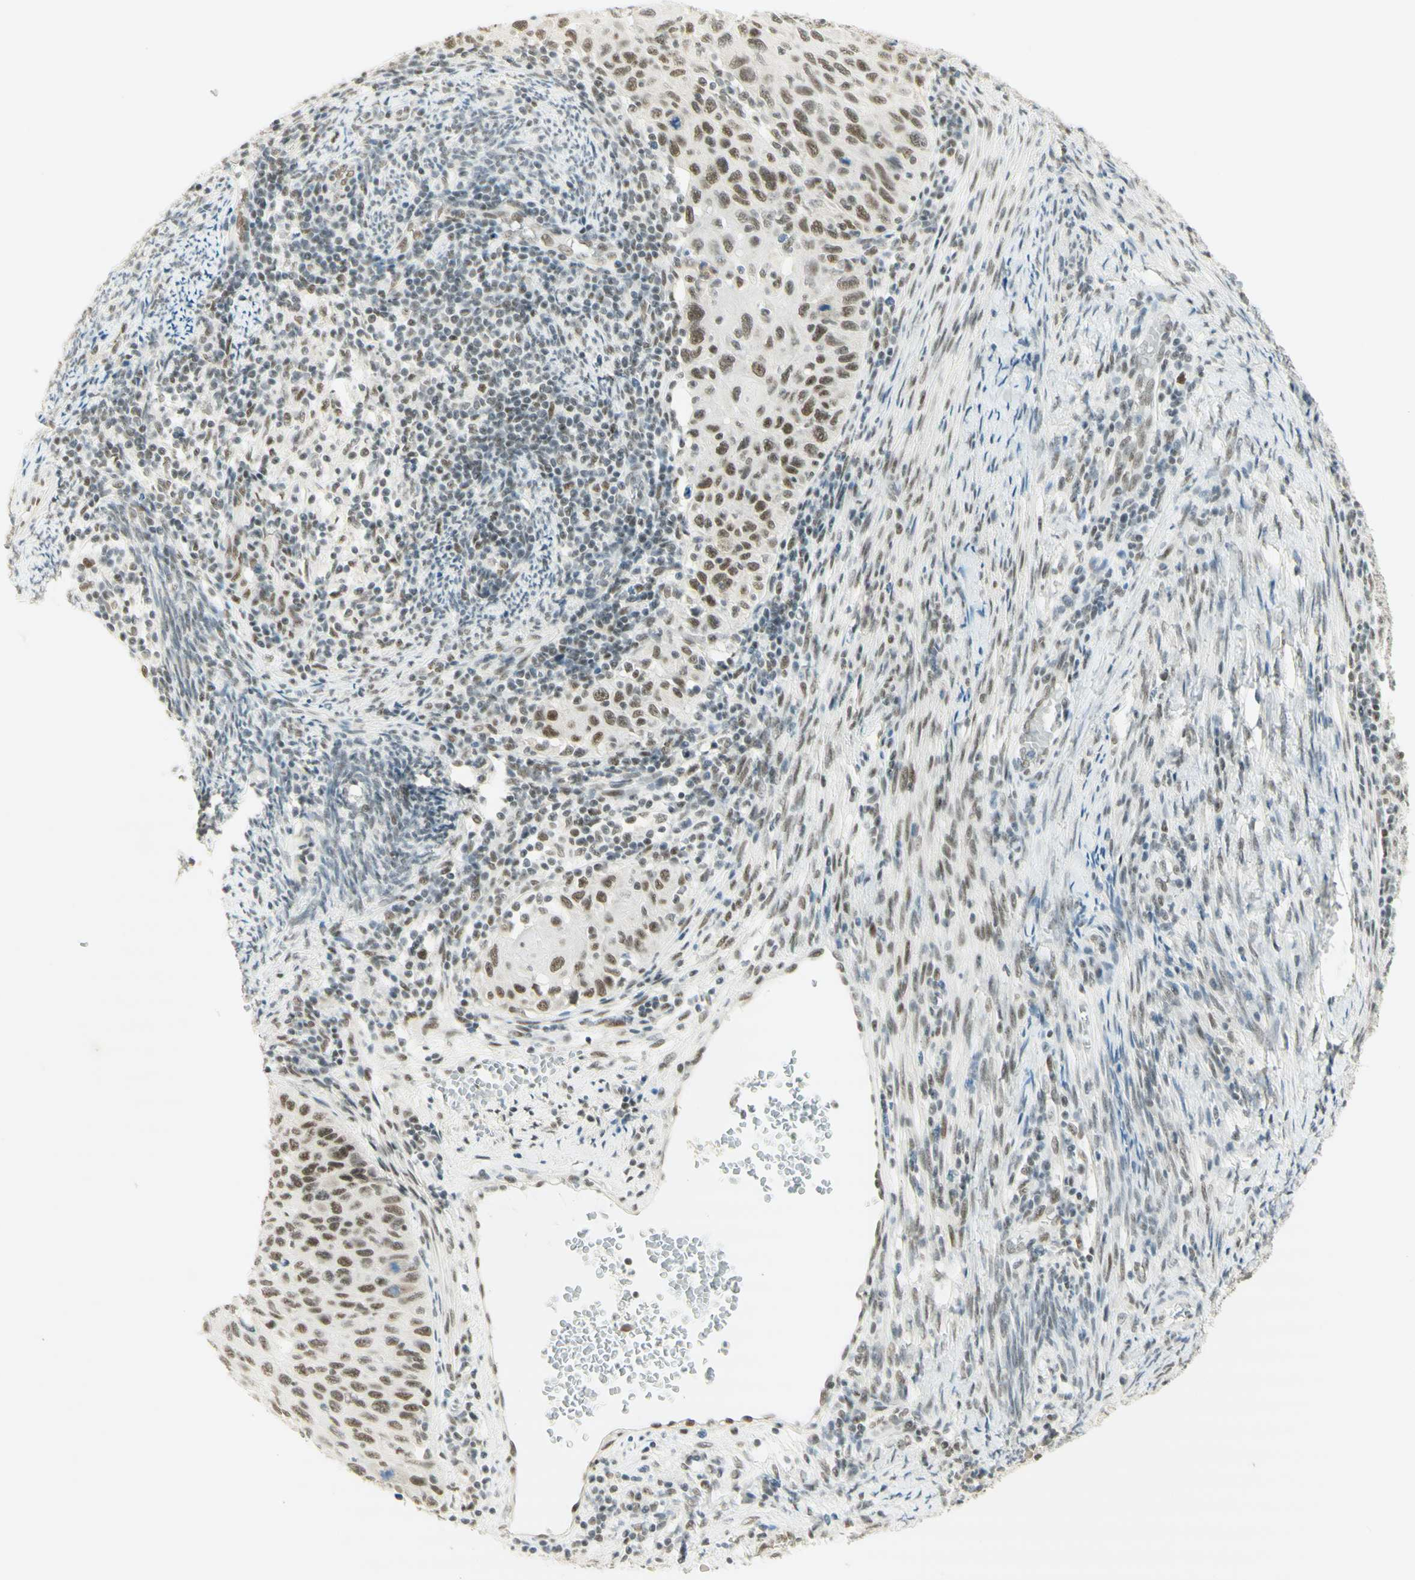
{"staining": {"intensity": "moderate", "quantity": ">75%", "location": "nuclear"}, "tissue": "cervical cancer", "cell_type": "Tumor cells", "image_type": "cancer", "snomed": [{"axis": "morphology", "description": "Squamous cell carcinoma, NOS"}, {"axis": "topography", "description": "Cervix"}], "caption": "Cervical squamous cell carcinoma stained with a brown dye demonstrates moderate nuclear positive positivity in approximately >75% of tumor cells.", "gene": "PMS2", "patient": {"sex": "female", "age": 70}}